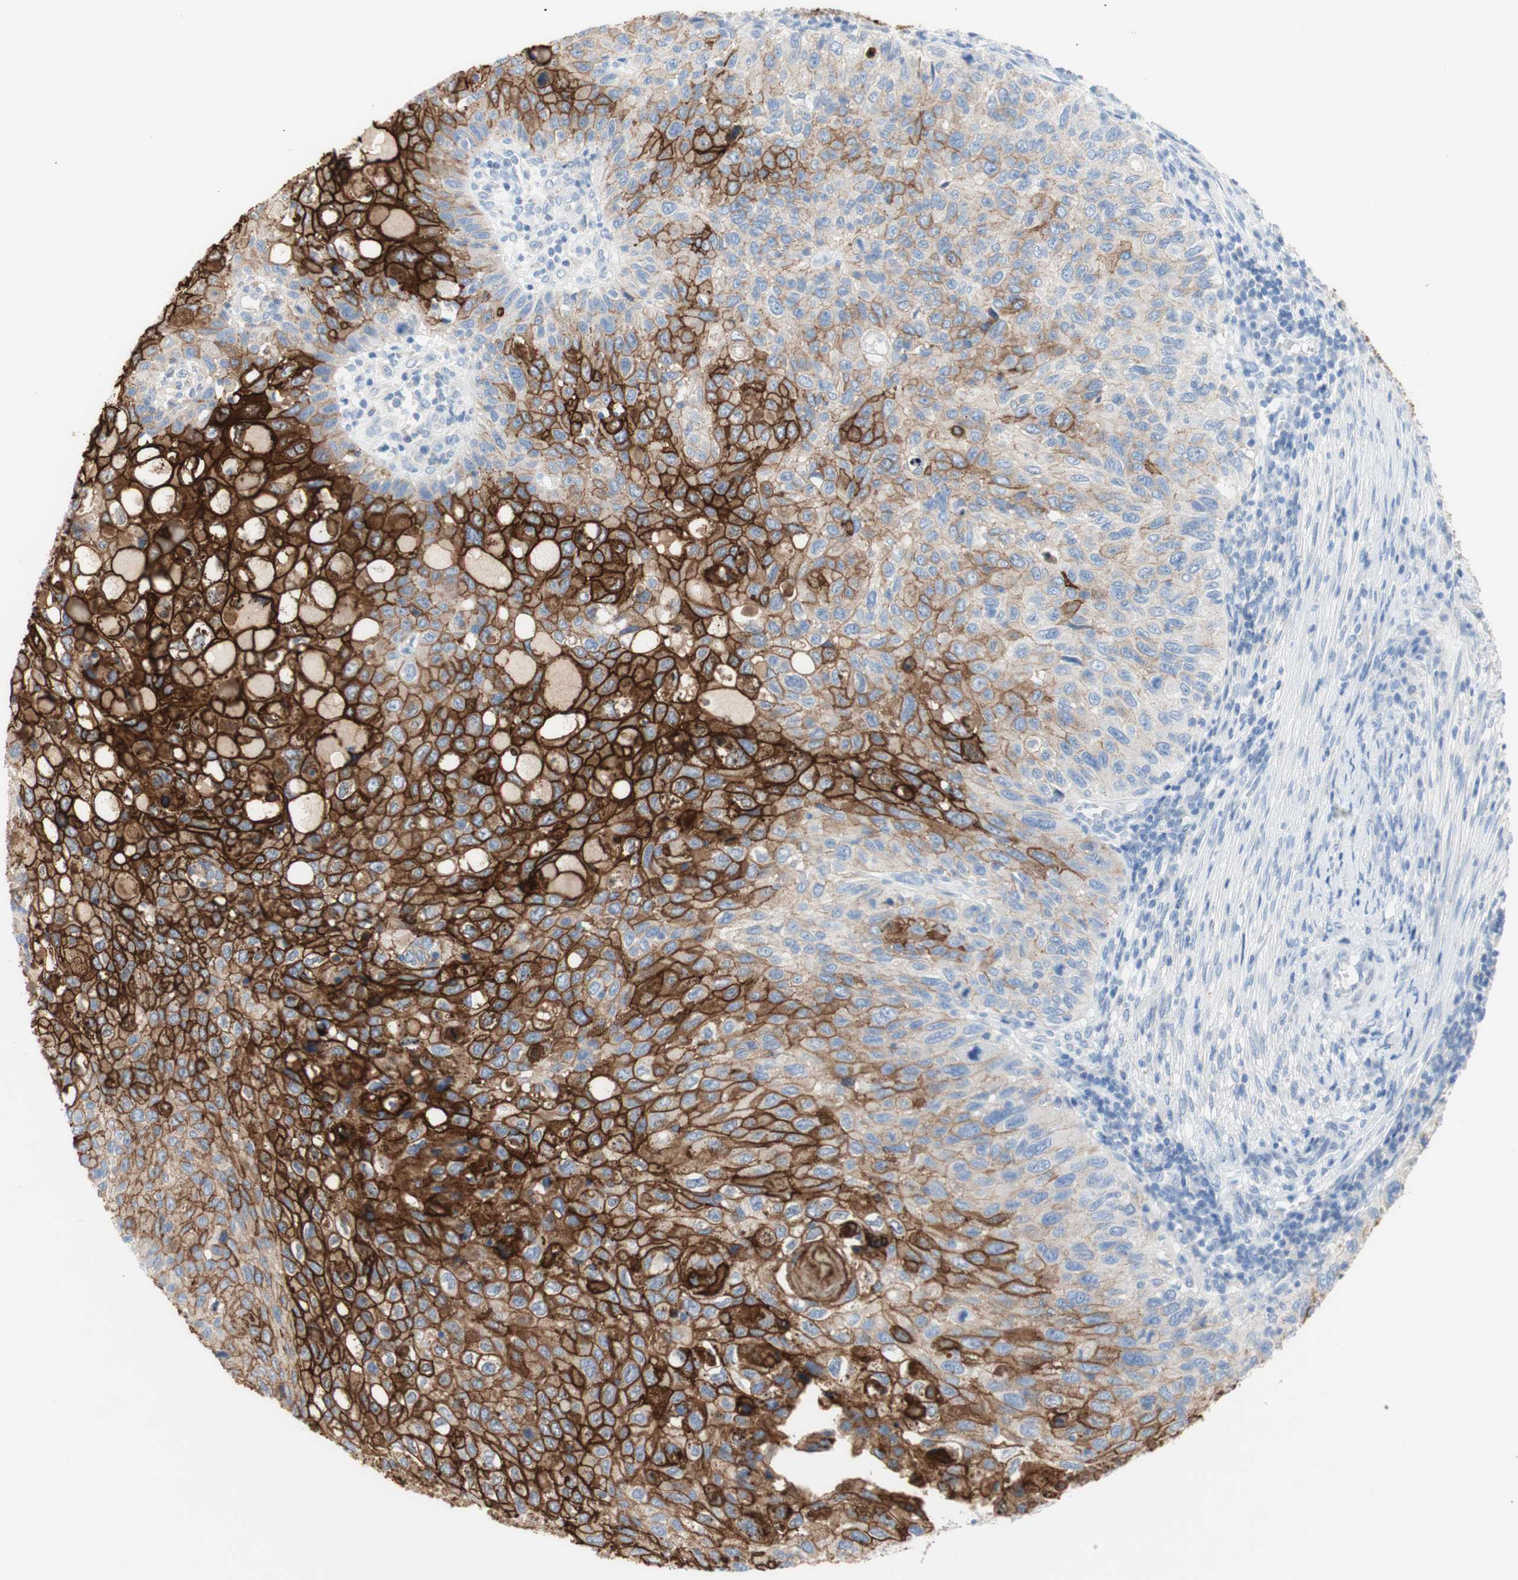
{"staining": {"intensity": "strong", "quantity": ">75%", "location": "cytoplasmic/membranous"}, "tissue": "cervical cancer", "cell_type": "Tumor cells", "image_type": "cancer", "snomed": [{"axis": "morphology", "description": "Squamous cell carcinoma, NOS"}, {"axis": "topography", "description": "Cervix"}], "caption": "This photomicrograph demonstrates IHC staining of cervical squamous cell carcinoma, with high strong cytoplasmic/membranous expression in approximately >75% of tumor cells.", "gene": "DSC2", "patient": {"sex": "female", "age": 70}}